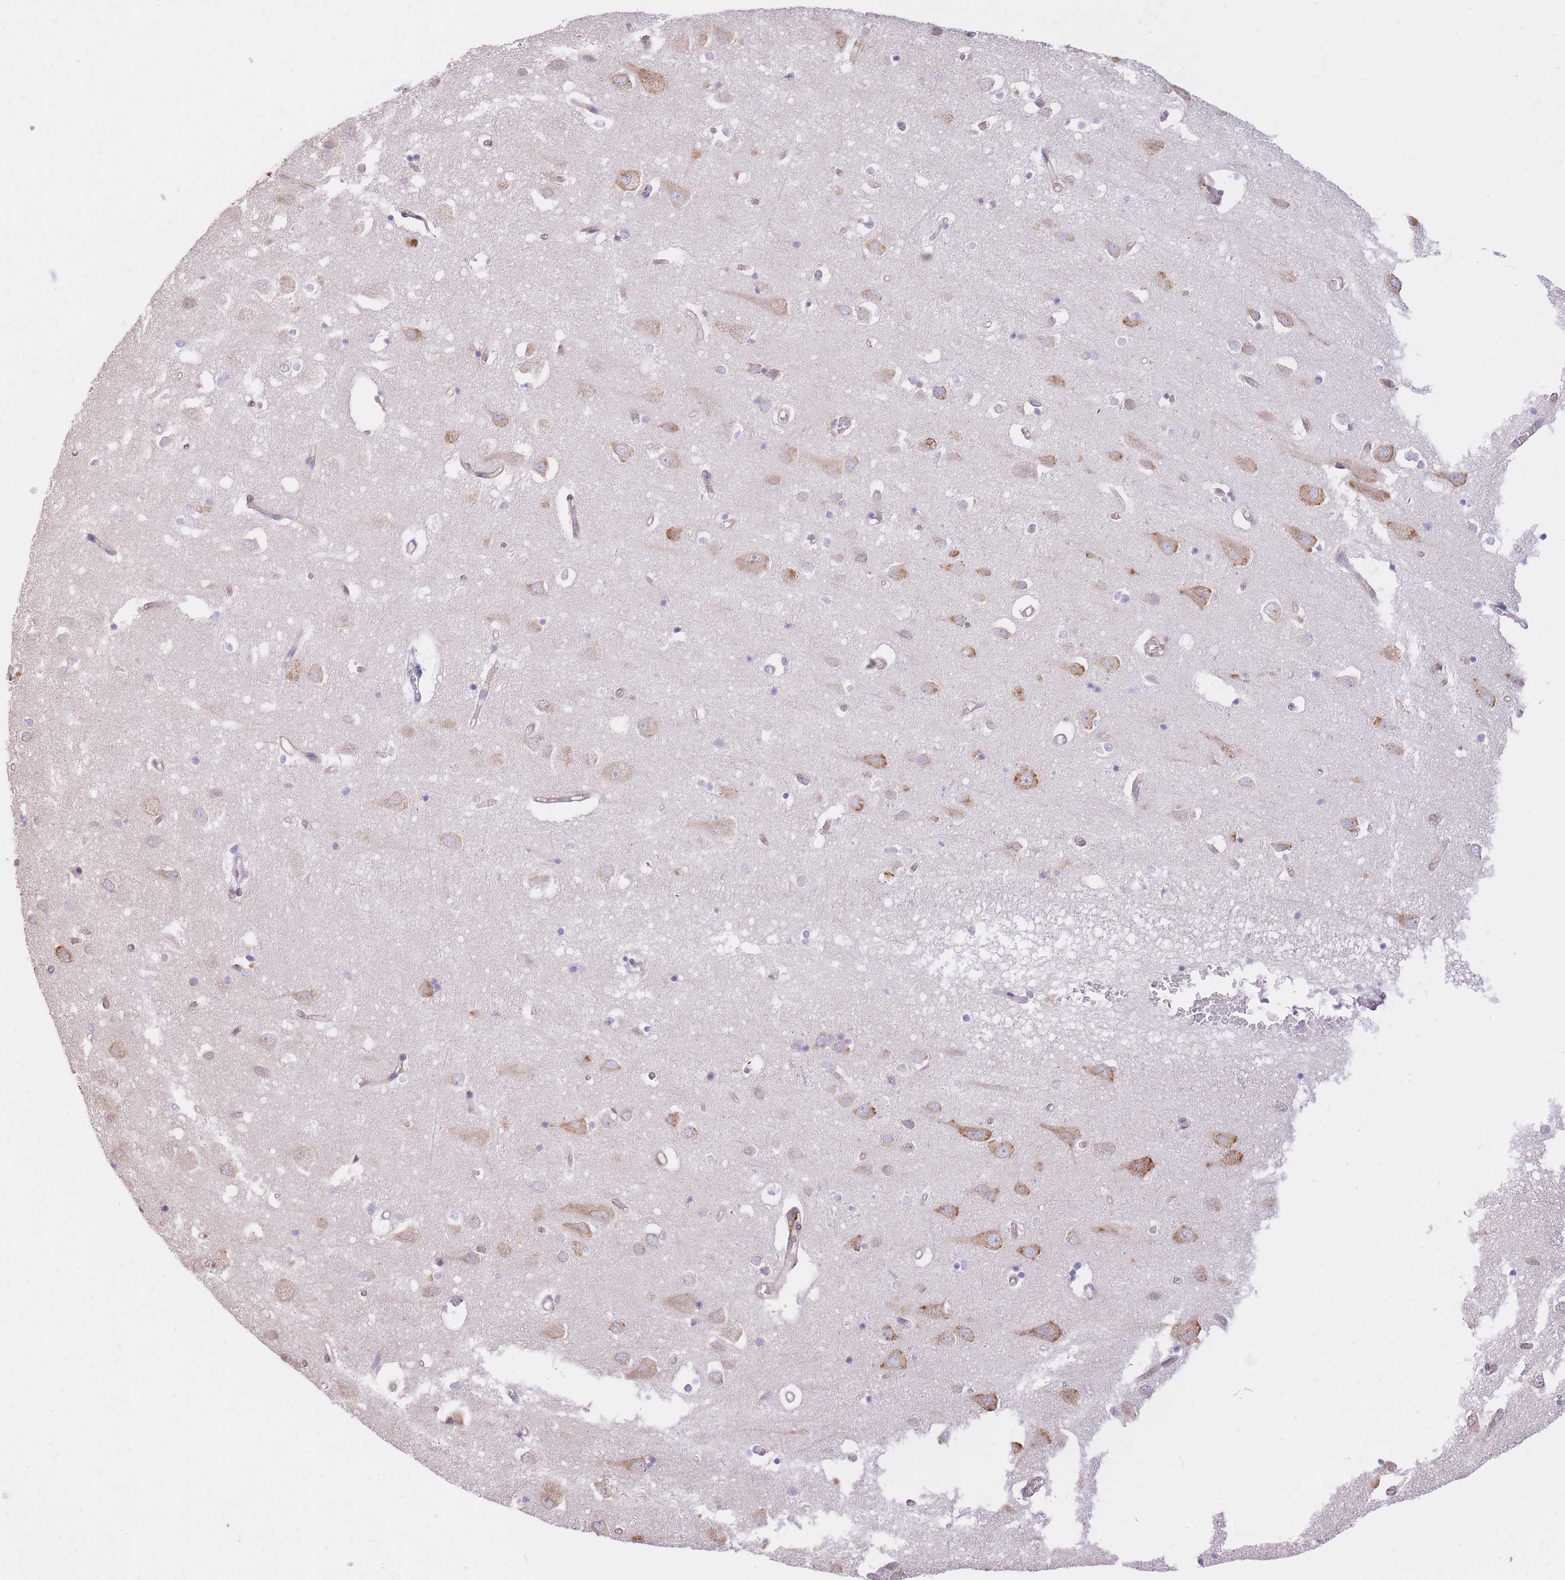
{"staining": {"intensity": "negative", "quantity": "none", "location": "none"}, "tissue": "cerebral cortex", "cell_type": "Endothelial cells", "image_type": "normal", "snomed": [{"axis": "morphology", "description": "Normal tissue, NOS"}, {"axis": "topography", "description": "Cerebral cortex"}], "caption": "An image of cerebral cortex stained for a protein reveals no brown staining in endothelial cells.", "gene": "GBP7", "patient": {"sex": "male", "age": 70}}